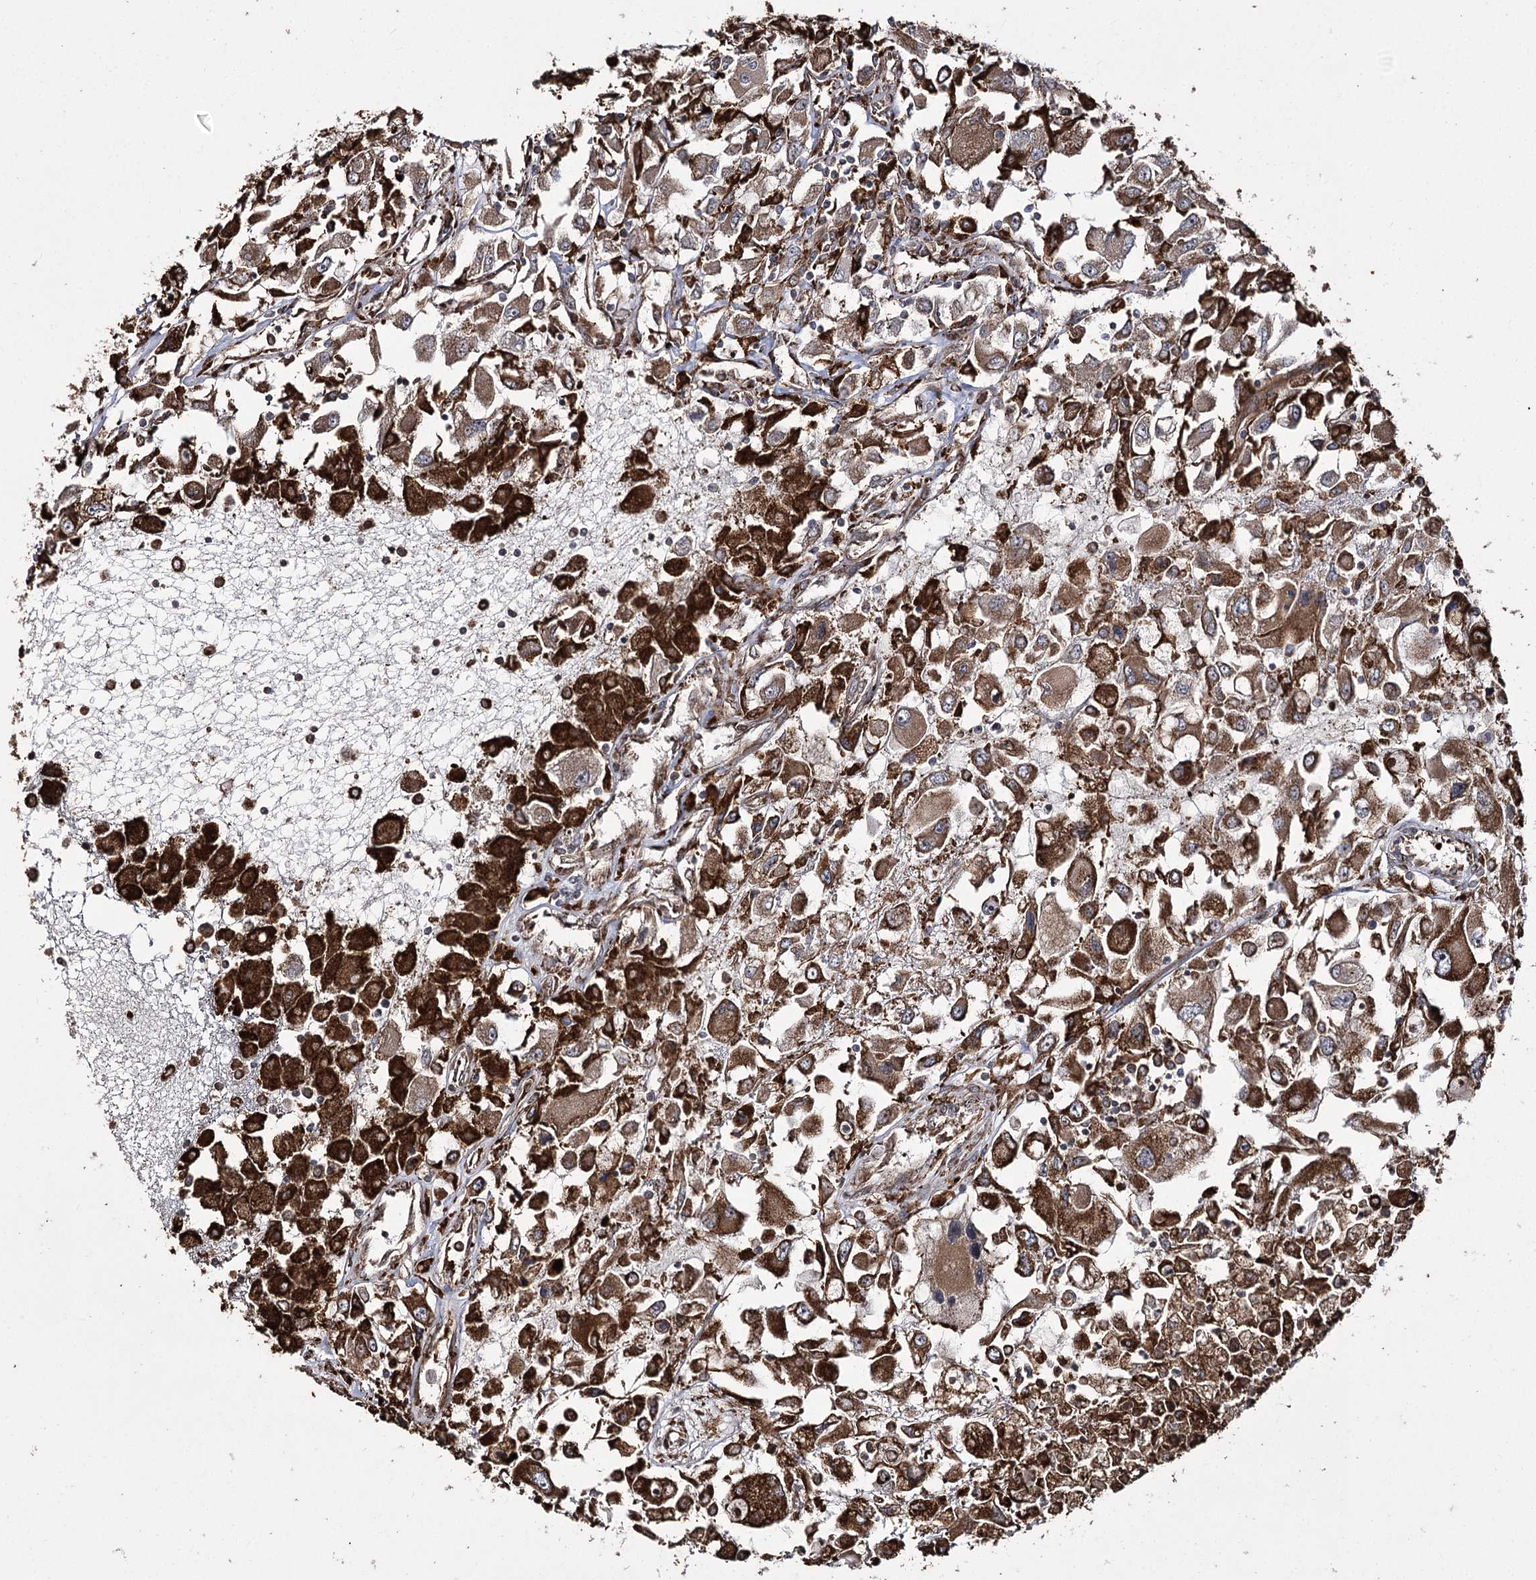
{"staining": {"intensity": "strong", "quantity": ">75%", "location": "cytoplasmic/membranous"}, "tissue": "renal cancer", "cell_type": "Tumor cells", "image_type": "cancer", "snomed": [{"axis": "morphology", "description": "Adenocarcinoma, NOS"}, {"axis": "topography", "description": "Kidney"}], "caption": "Renal adenocarcinoma stained with a brown dye shows strong cytoplasmic/membranous positive staining in approximately >75% of tumor cells.", "gene": "FANCL", "patient": {"sex": "female", "age": 52}}